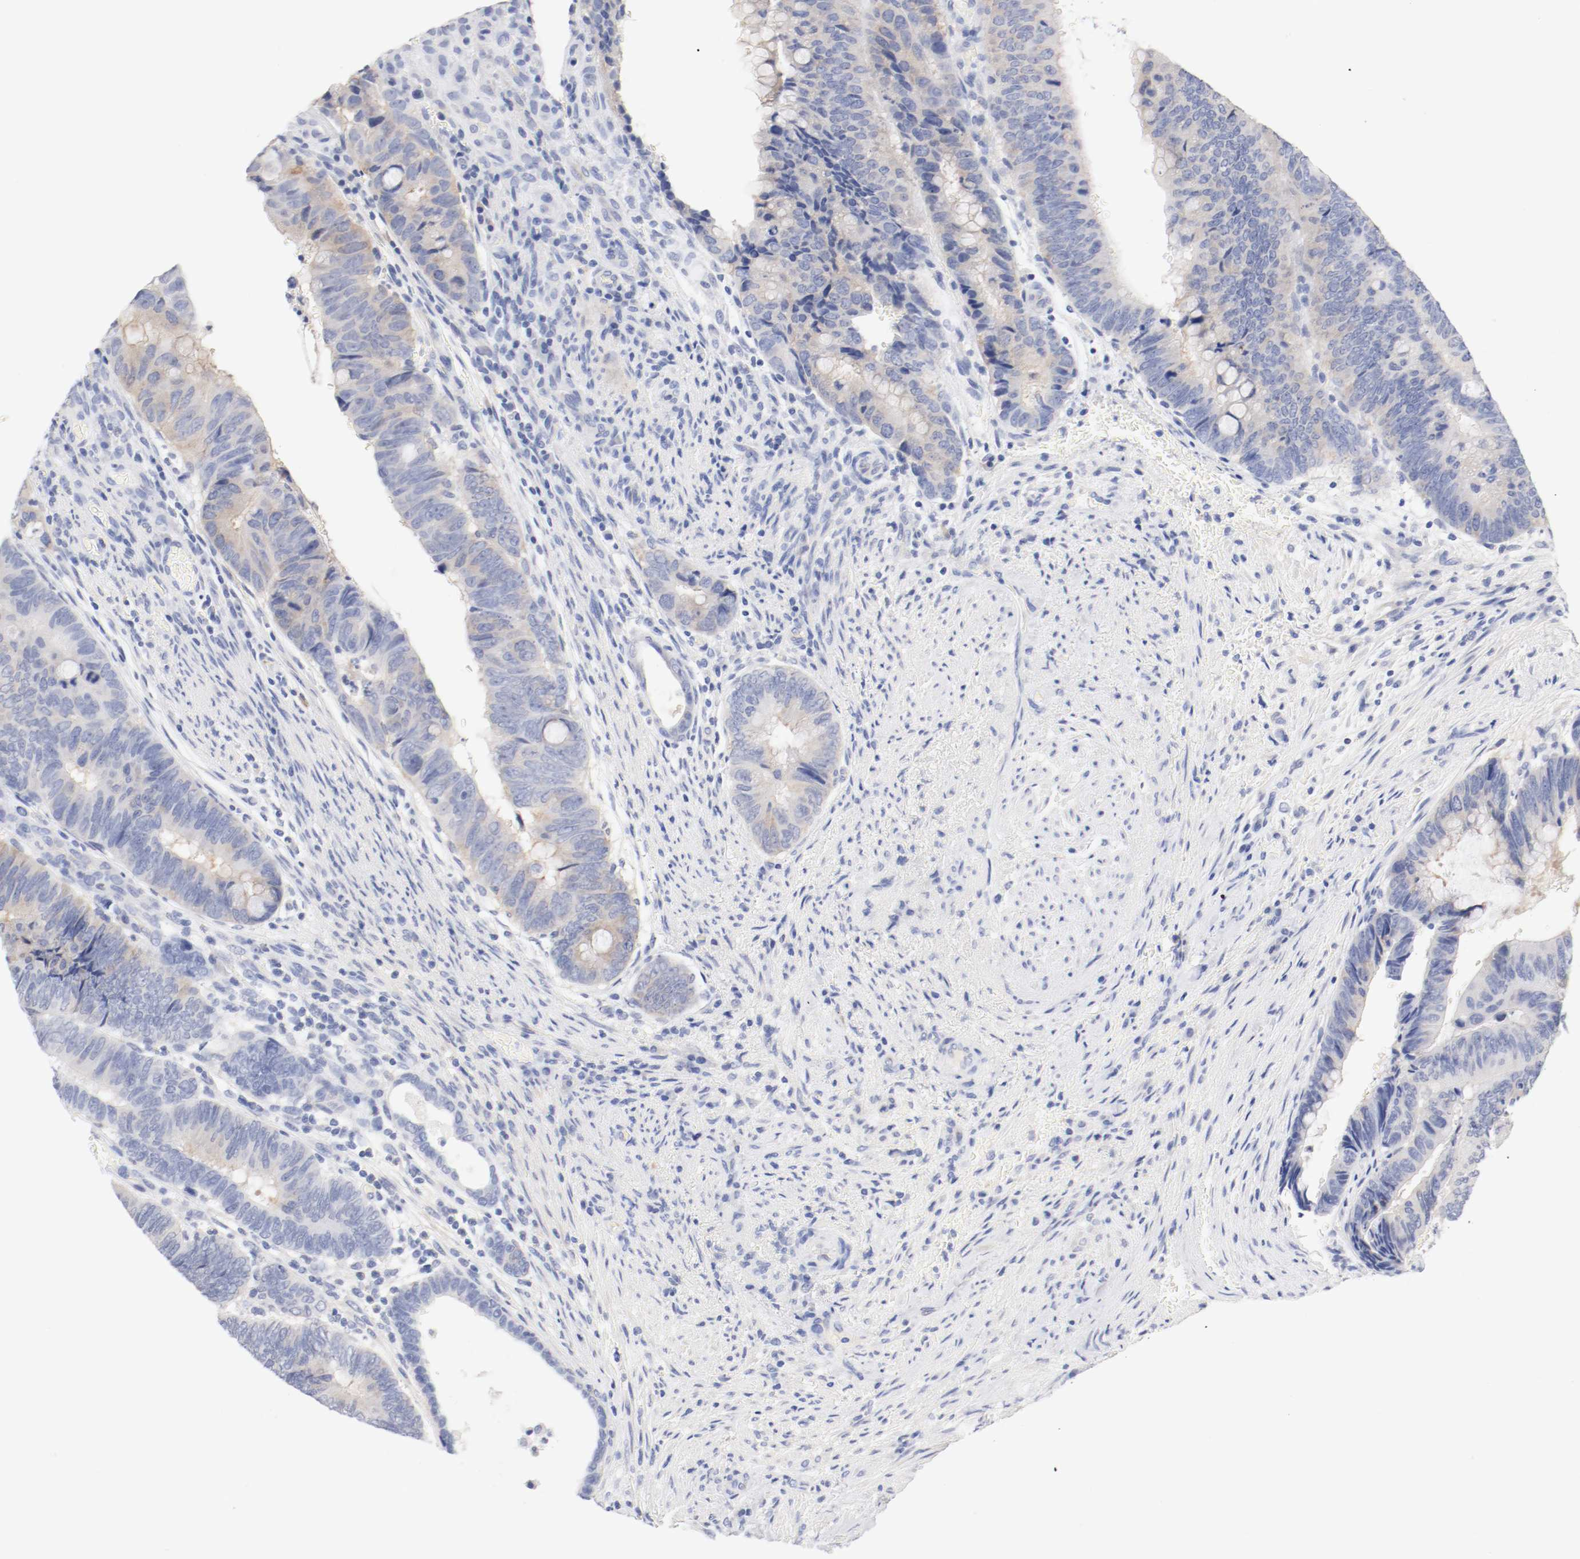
{"staining": {"intensity": "weak", "quantity": "25%-75%", "location": "cytoplasmic/membranous"}, "tissue": "colorectal cancer", "cell_type": "Tumor cells", "image_type": "cancer", "snomed": [{"axis": "morphology", "description": "Normal tissue, NOS"}, {"axis": "morphology", "description": "Adenocarcinoma, NOS"}, {"axis": "topography", "description": "Rectum"}], "caption": "Protein expression analysis of human colorectal cancer (adenocarcinoma) reveals weak cytoplasmic/membranous staining in about 25%-75% of tumor cells.", "gene": "HOMER1", "patient": {"sex": "male", "age": 92}}